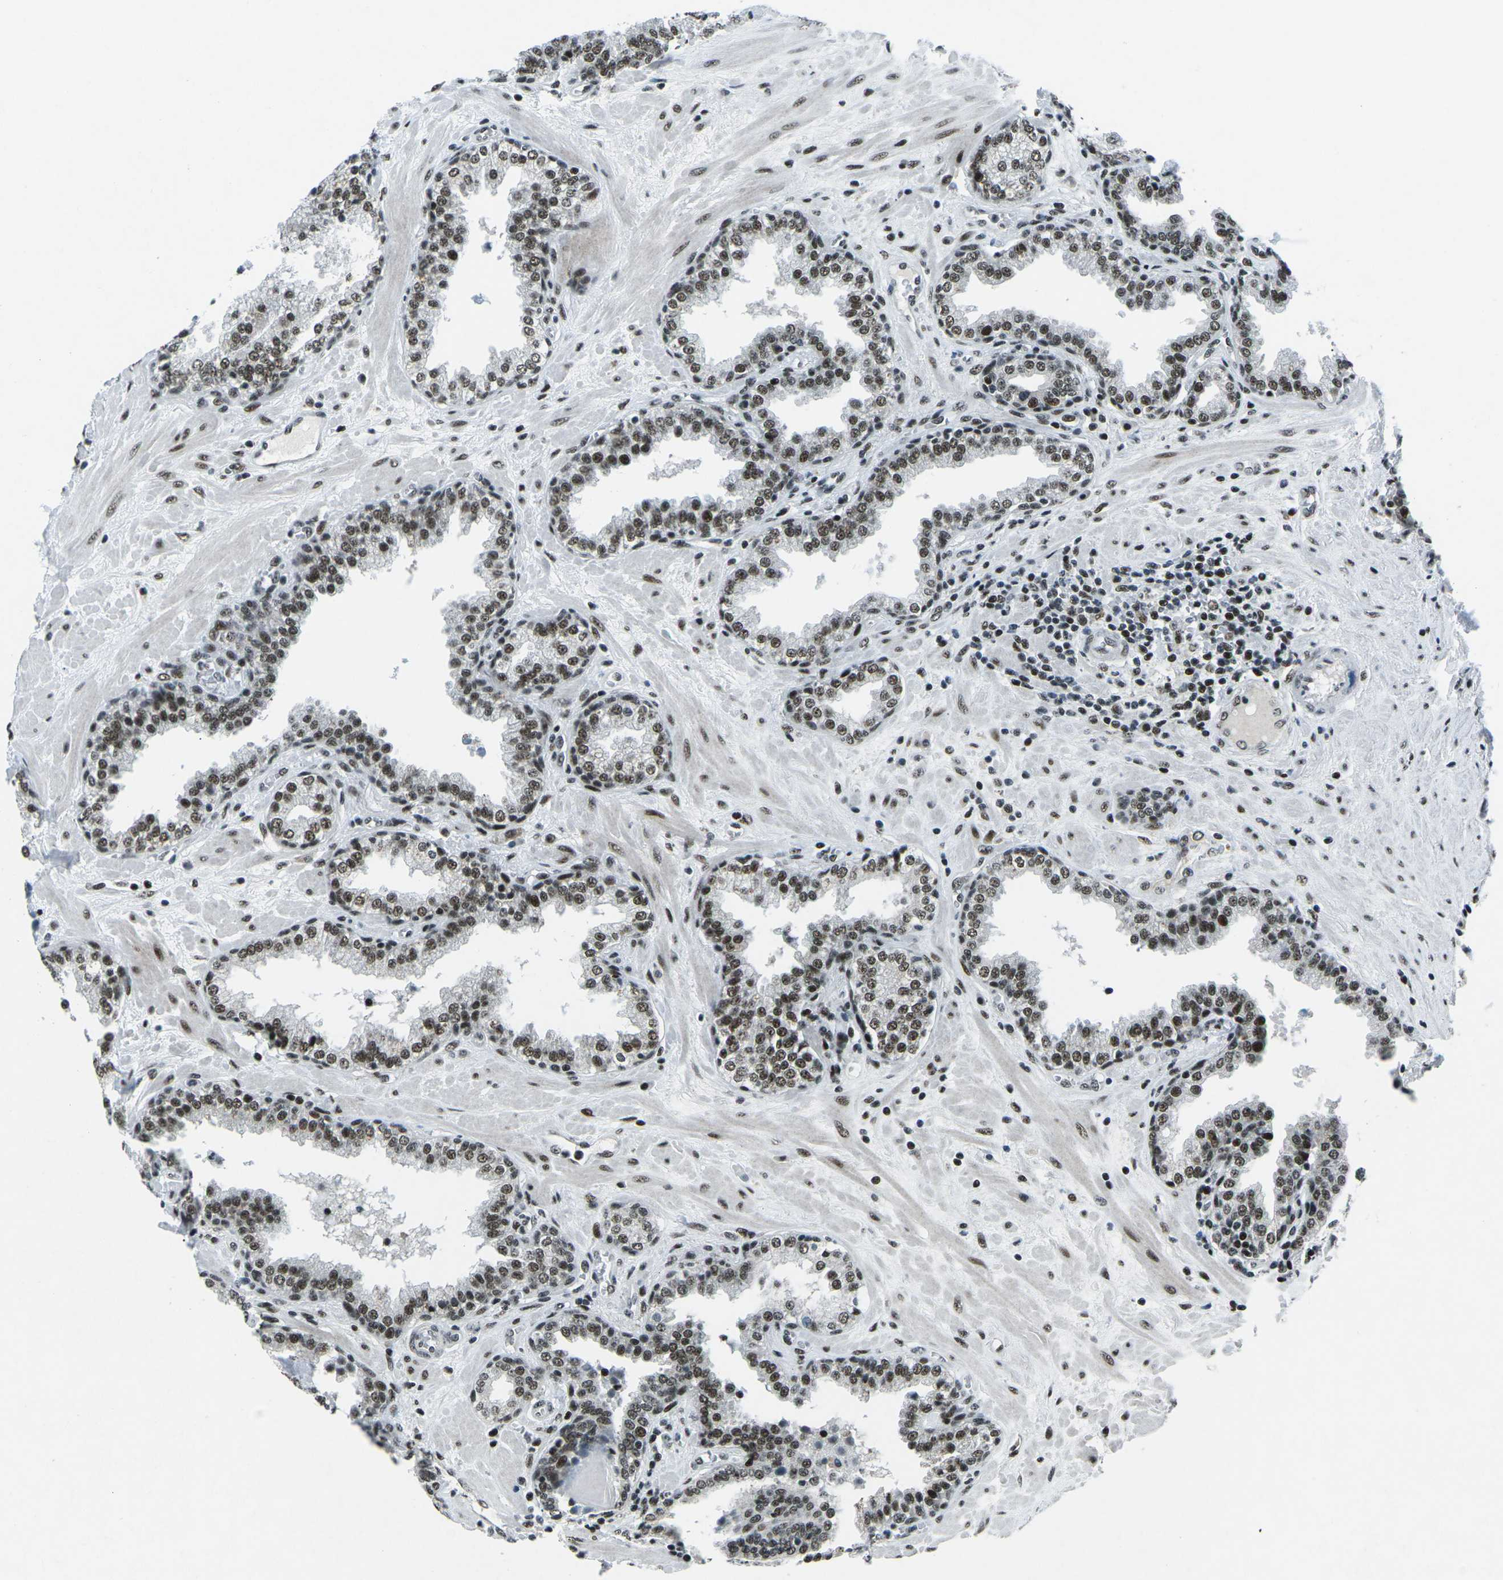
{"staining": {"intensity": "moderate", "quantity": ">75%", "location": "nuclear"}, "tissue": "prostate", "cell_type": "Glandular cells", "image_type": "normal", "snomed": [{"axis": "morphology", "description": "Normal tissue, NOS"}, {"axis": "topography", "description": "Prostate"}], "caption": "Immunohistochemistry of unremarkable human prostate demonstrates medium levels of moderate nuclear staining in about >75% of glandular cells.", "gene": "RBL2", "patient": {"sex": "male", "age": 51}}